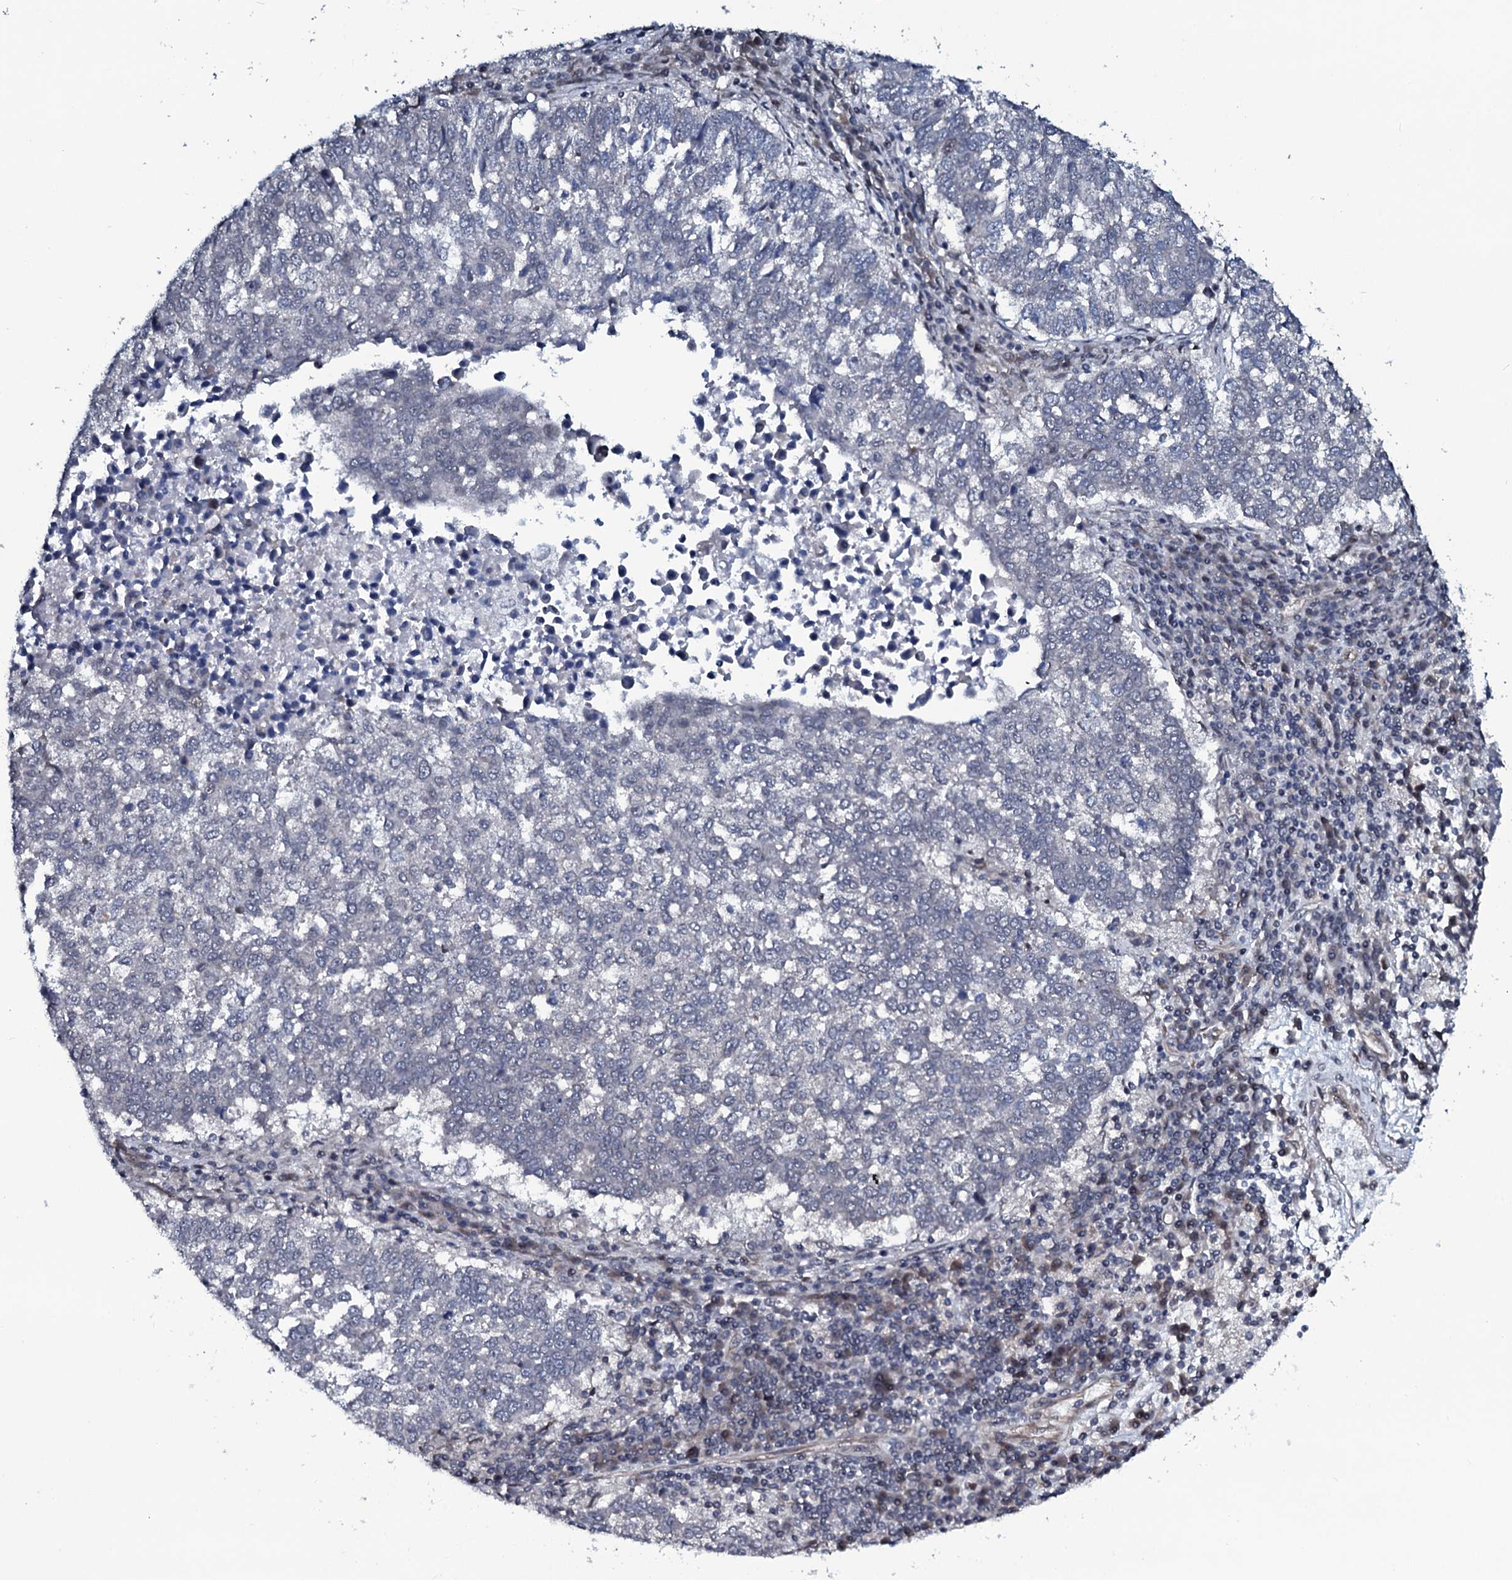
{"staining": {"intensity": "negative", "quantity": "none", "location": "none"}, "tissue": "lung cancer", "cell_type": "Tumor cells", "image_type": "cancer", "snomed": [{"axis": "morphology", "description": "Squamous cell carcinoma, NOS"}, {"axis": "topography", "description": "Lung"}], "caption": "Tumor cells show no significant protein positivity in lung cancer (squamous cell carcinoma).", "gene": "OGFOD2", "patient": {"sex": "male", "age": 73}}